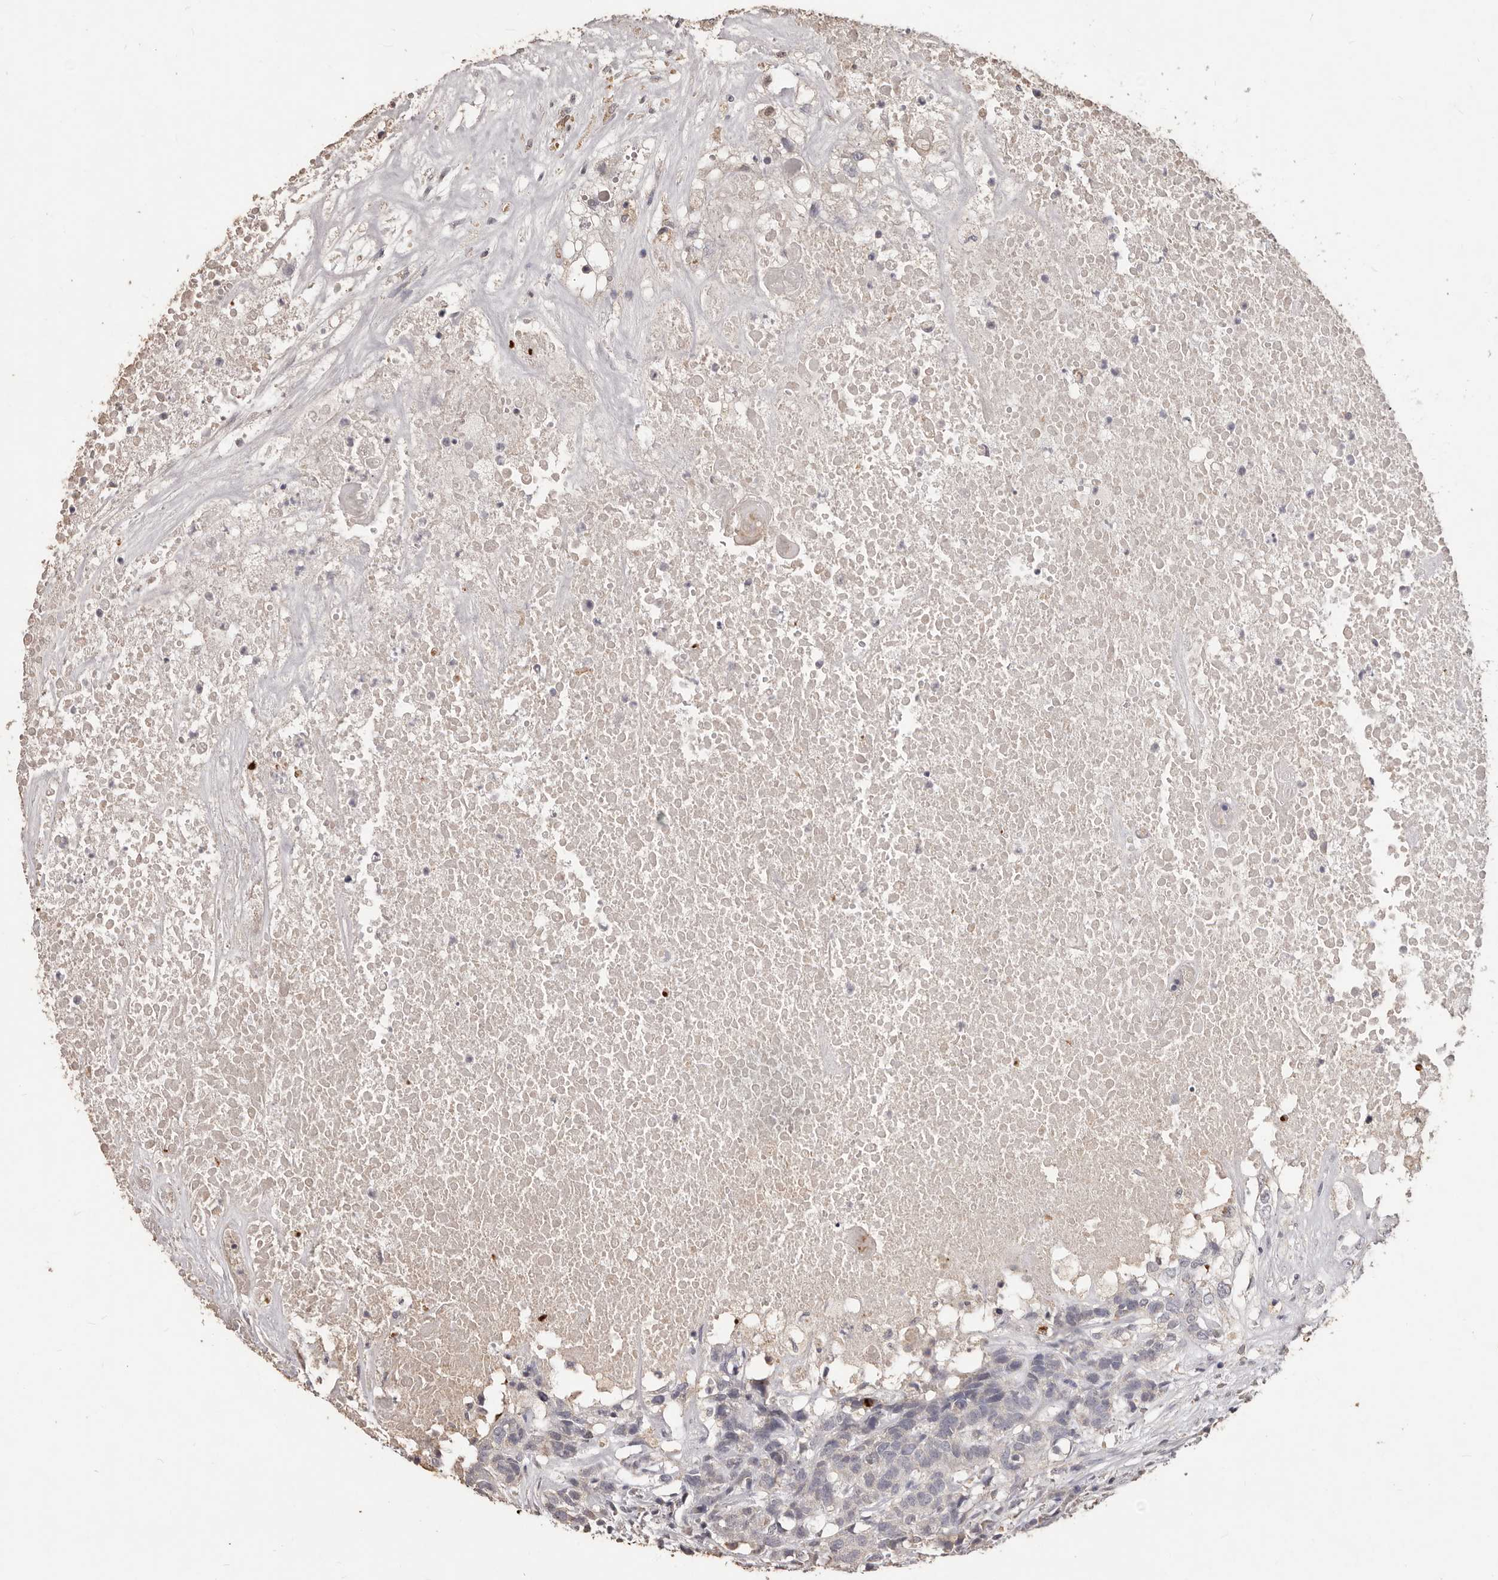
{"staining": {"intensity": "negative", "quantity": "none", "location": "none"}, "tissue": "head and neck cancer", "cell_type": "Tumor cells", "image_type": "cancer", "snomed": [{"axis": "morphology", "description": "Squamous cell carcinoma, NOS"}, {"axis": "topography", "description": "Head-Neck"}], "caption": "Immunohistochemistry (IHC) image of neoplastic tissue: human squamous cell carcinoma (head and neck) stained with DAB reveals no significant protein staining in tumor cells.", "gene": "PRSS27", "patient": {"sex": "male", "age": 66}}